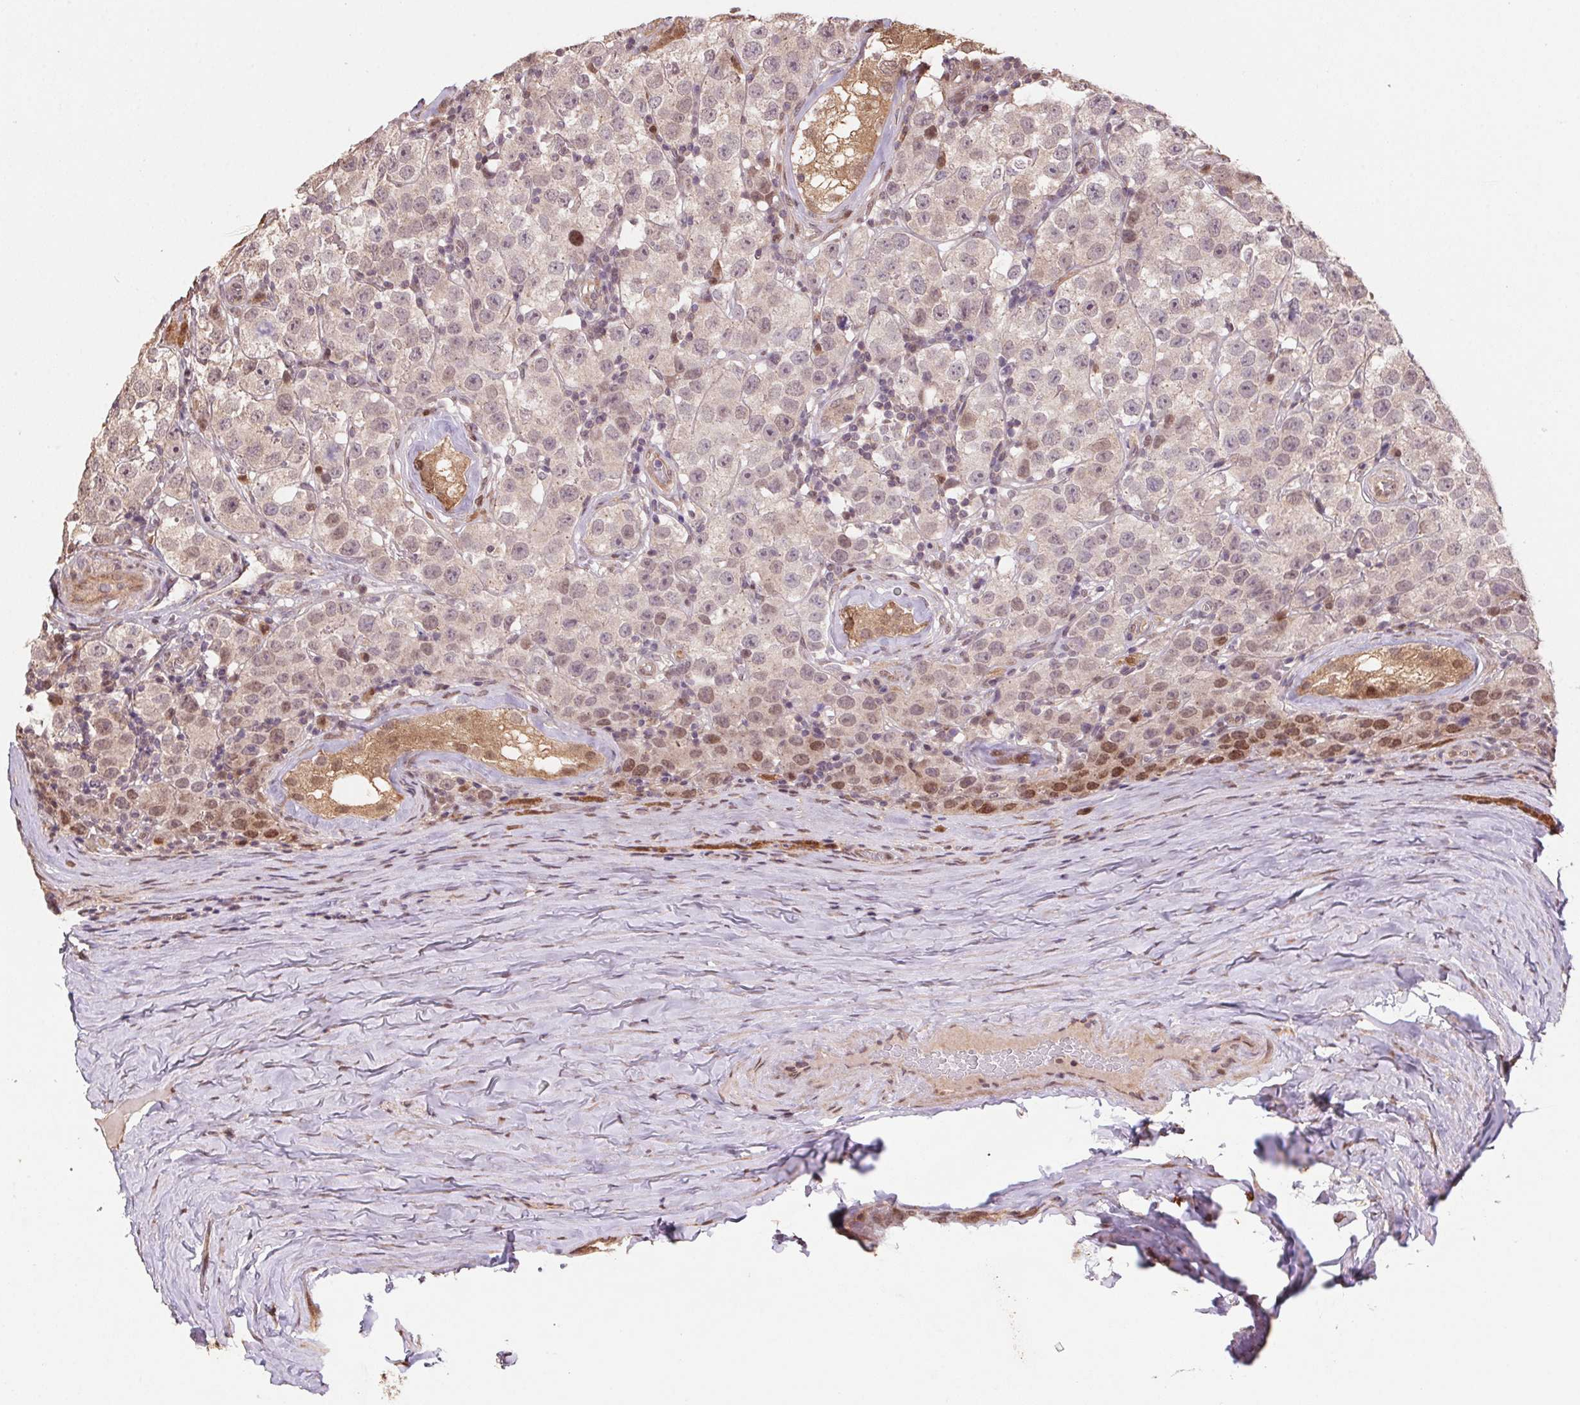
{"staining": {"intensity": "weak", "quantity": ">75%", "location": "cytoplasmic/membranous,nuclear"}, "tissue": "testis cancer", "cell_type": "Tumor cells", "image_type": "cancer", "snomed": [{"axis": "morphology", "description": "Seminoma, NOS"}, {"axis": "topography", "description": "Testis"}], "caption": "This micrograph exhibits immunohistochemistry (IHC) staining of testis cancer (seminoma), with low weak cytoplasmic/membranous and nuclear staining in about >75% of tumor cells.", "gene": "CUTA", "patient": {"sex": "male", "age": 34}}